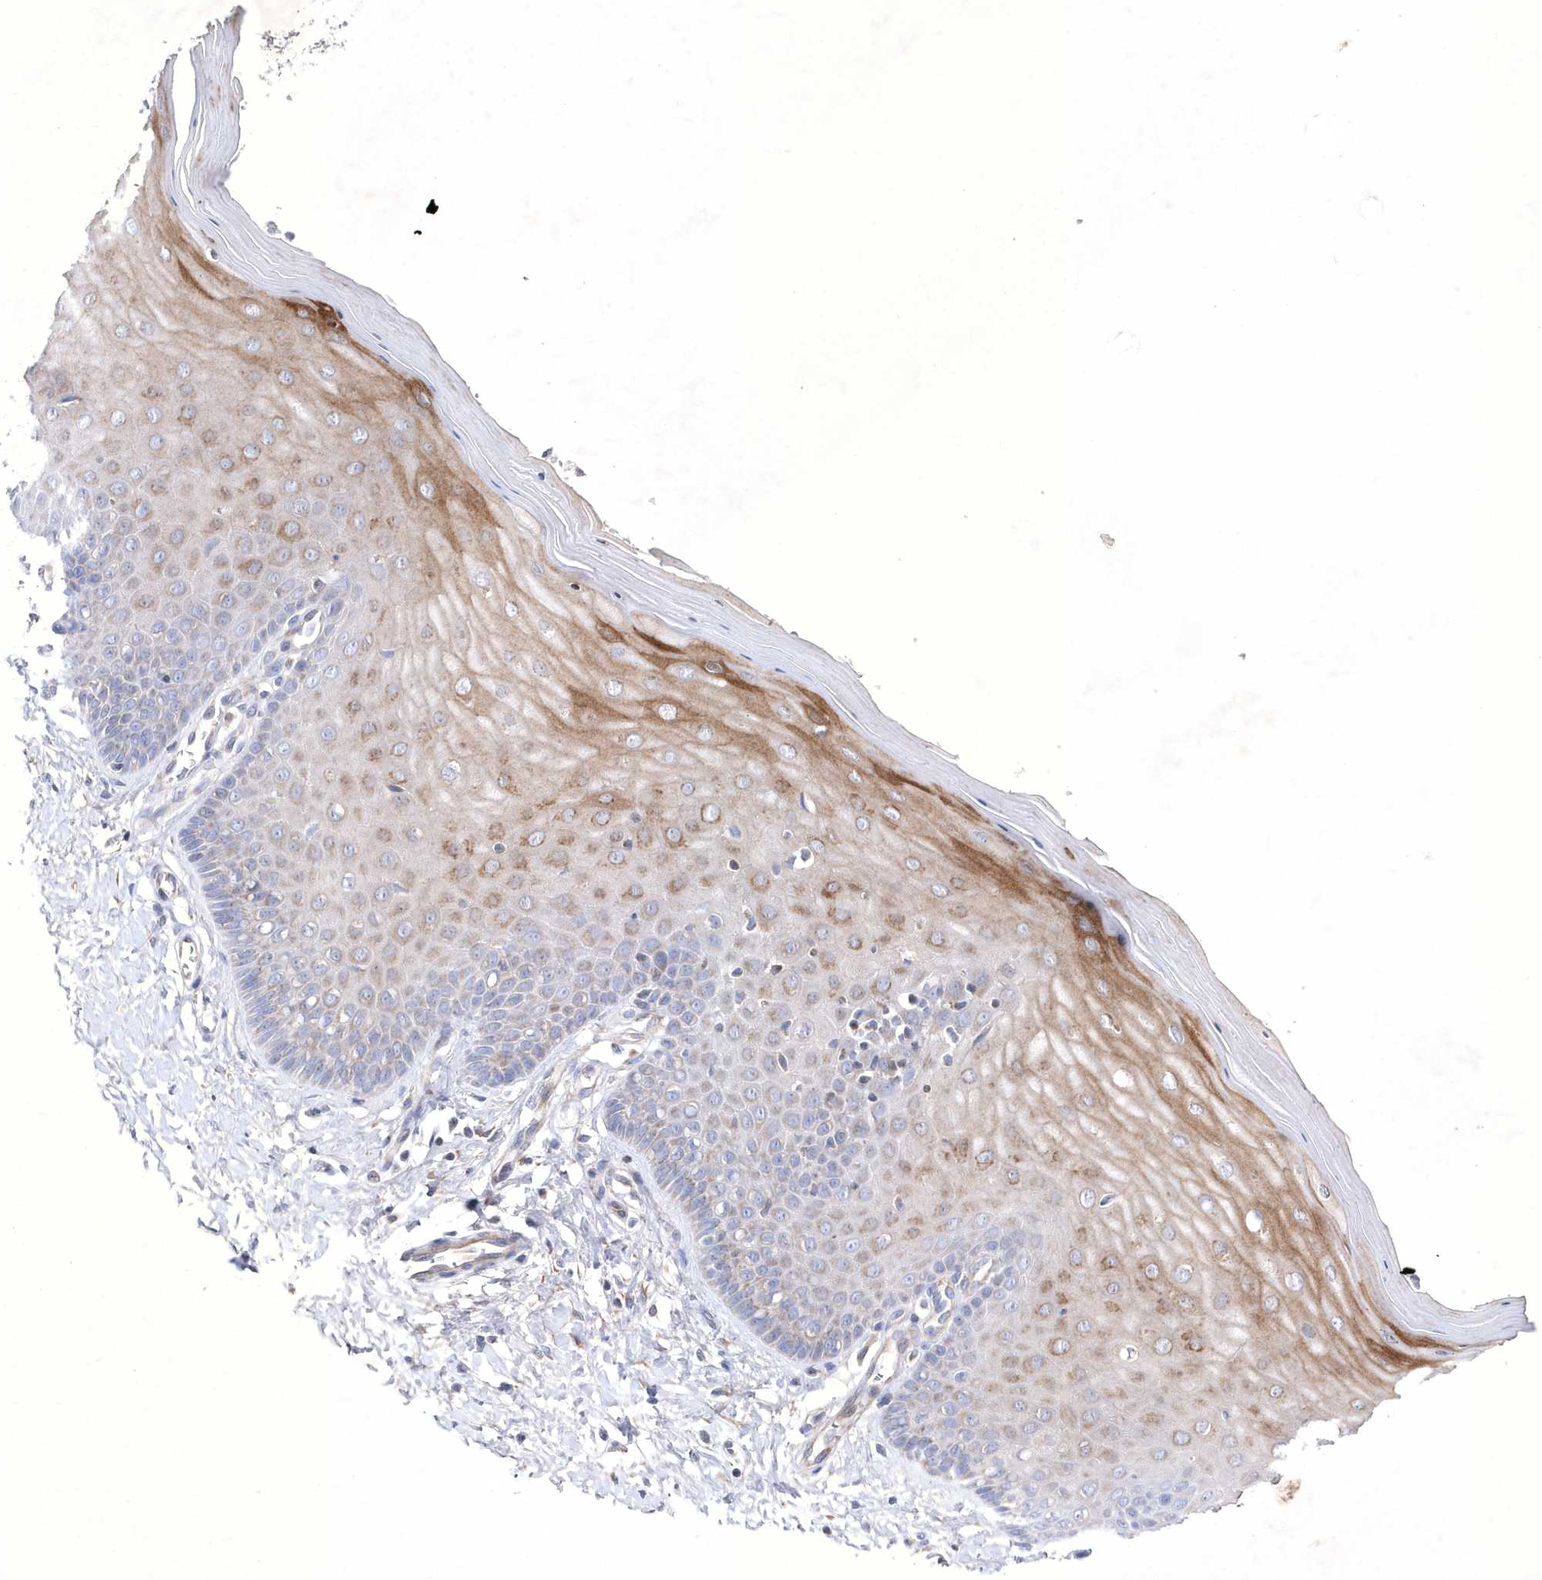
{"staining": {"intensity": "moderate", "quantity": "<25%", "location": "cytoplasmic/membranous"}, "tissue": "cervix", "cell_type": "Glandular cells", "image_type": "normal", "snomed": [{"axis": "morphology", "description": "Normal tissue, NOS"}, {"axis": "topography", "description": "Cervix"}], "caption": "Glandular cells exhibit low levels of moderate cytoplasmic/membranous staining in approximately <25% of cells in benign human cervix.", "gene": "METTL8", "patient": {"sex": "female", "age": 55}}